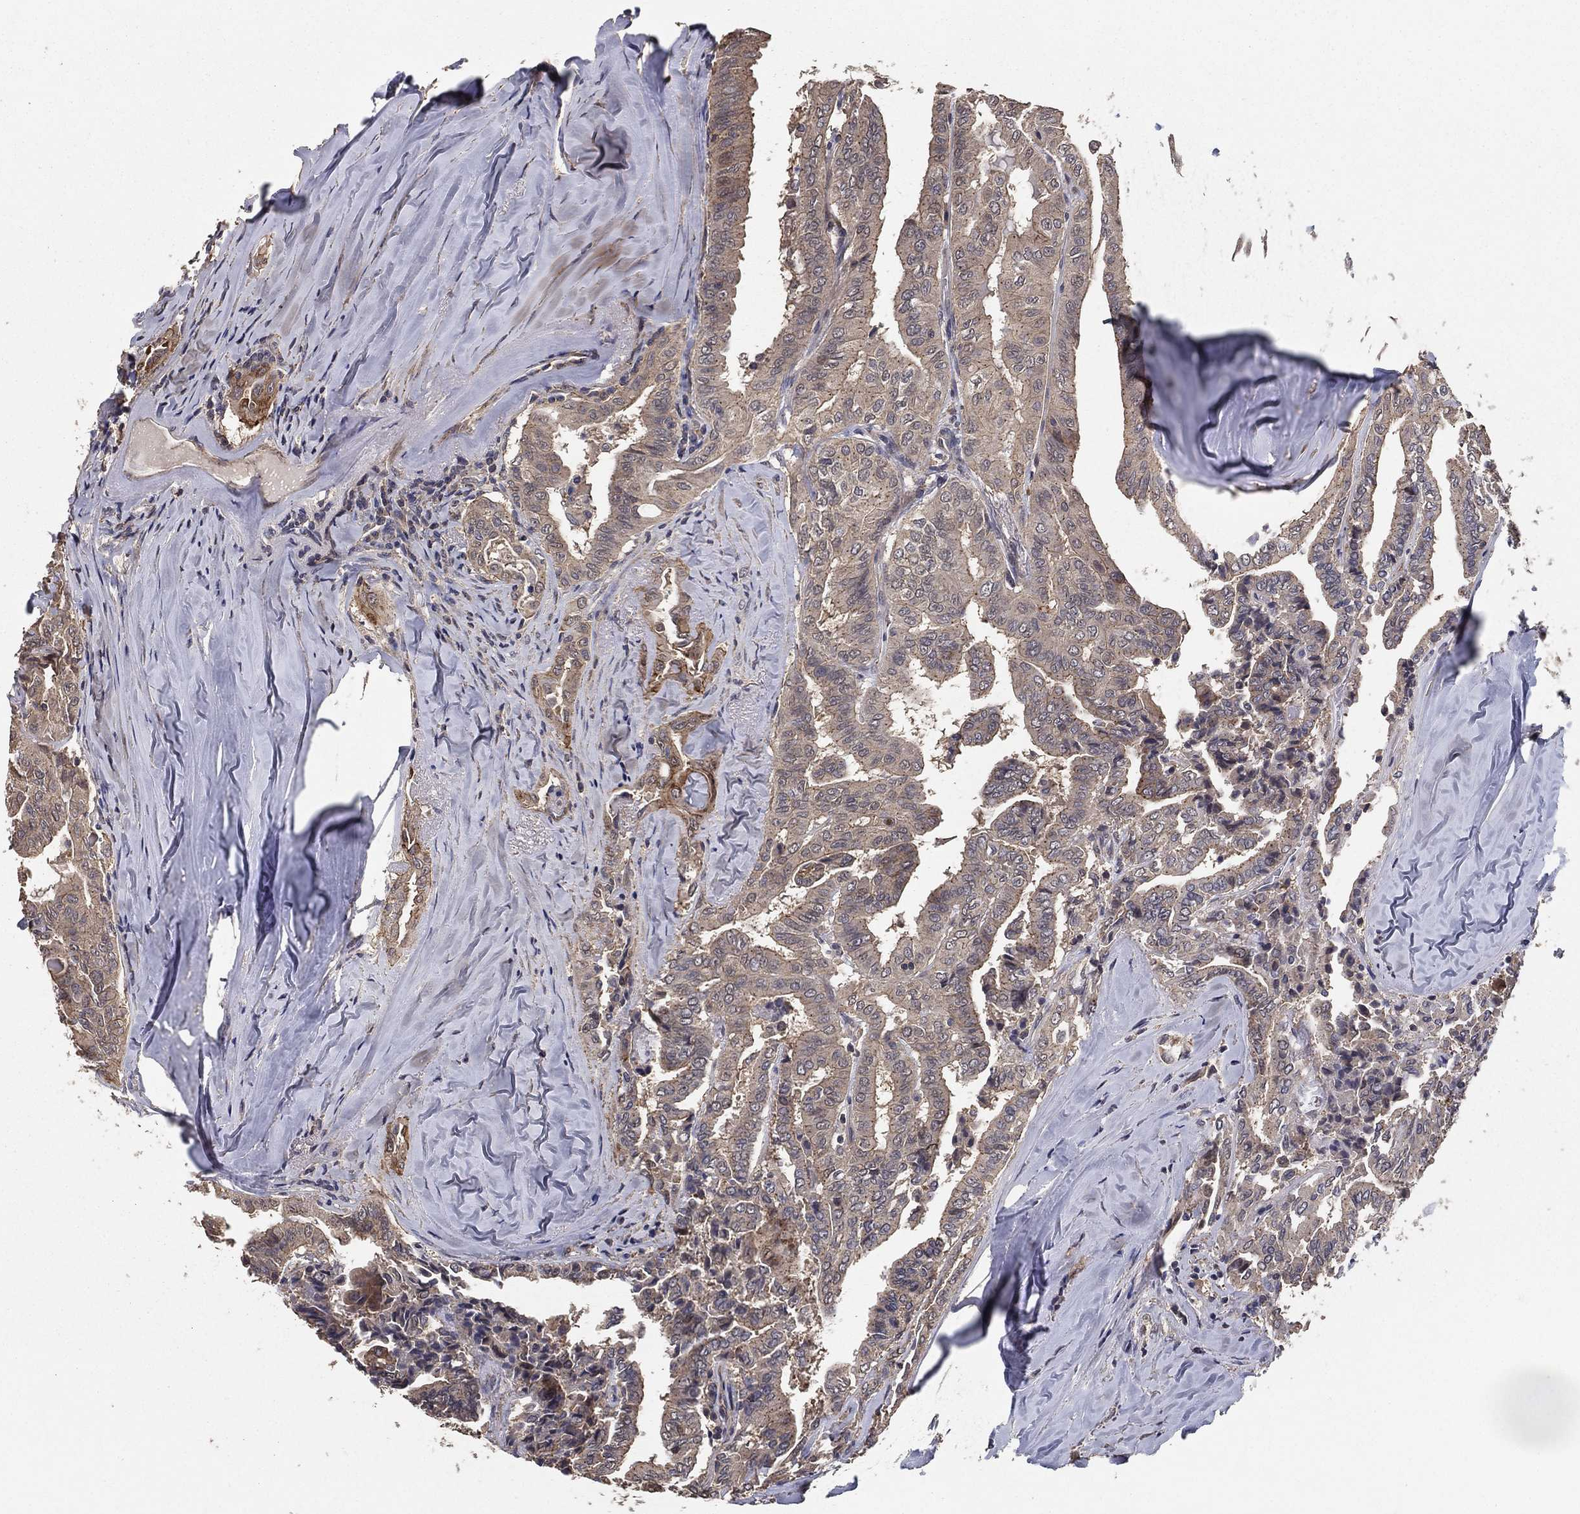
{"staining": {"intensity": "moderate", "quantity": "<25%", "location": "cytoplasmic/membranous"}, "tissue": "thyroid cancer", "cell_type": "Tumor cells", "image_type": "cancer", "snomed": [{"axis": "morphology", "description": "Papillary adenocarcinoma, NOS"}, {"axis": "topography", "description": "Thyroid gland"}], "caption": "This photomicrograph demonstrates thyroid cancer (papillary adenocarcinoma) stained with immunohistochemistry (IHC) to label a protein in brown. The cytoplasmic/membranous of tumor cells show moderate positivity for the protein. Nuclei are counter-stained blue.", "gene": "PCNT", "patient": {"sex": "female", "age": 68}}